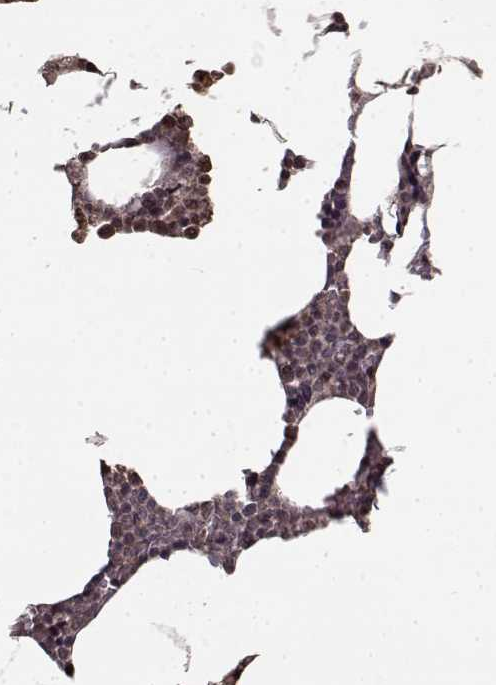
{"staining": {"intensity": "negative", "quantity": "none", "location": "none"}, "tissue": "bone marrow", "cell_type": "Hematopoietic cells", "image_type": "normal", "snomed": [{"axis": "morphology", "description": "Normal tissue, NOS"}, {"axis": "topography", "description": "Bone marrow"}], "caption": "DAB immunohistochemical staining of benign human bone marrow reveals no significant staining in hematopoietic cells.", "gene": "NTRK2", "patient": {"sex": "female", "age": 52}}